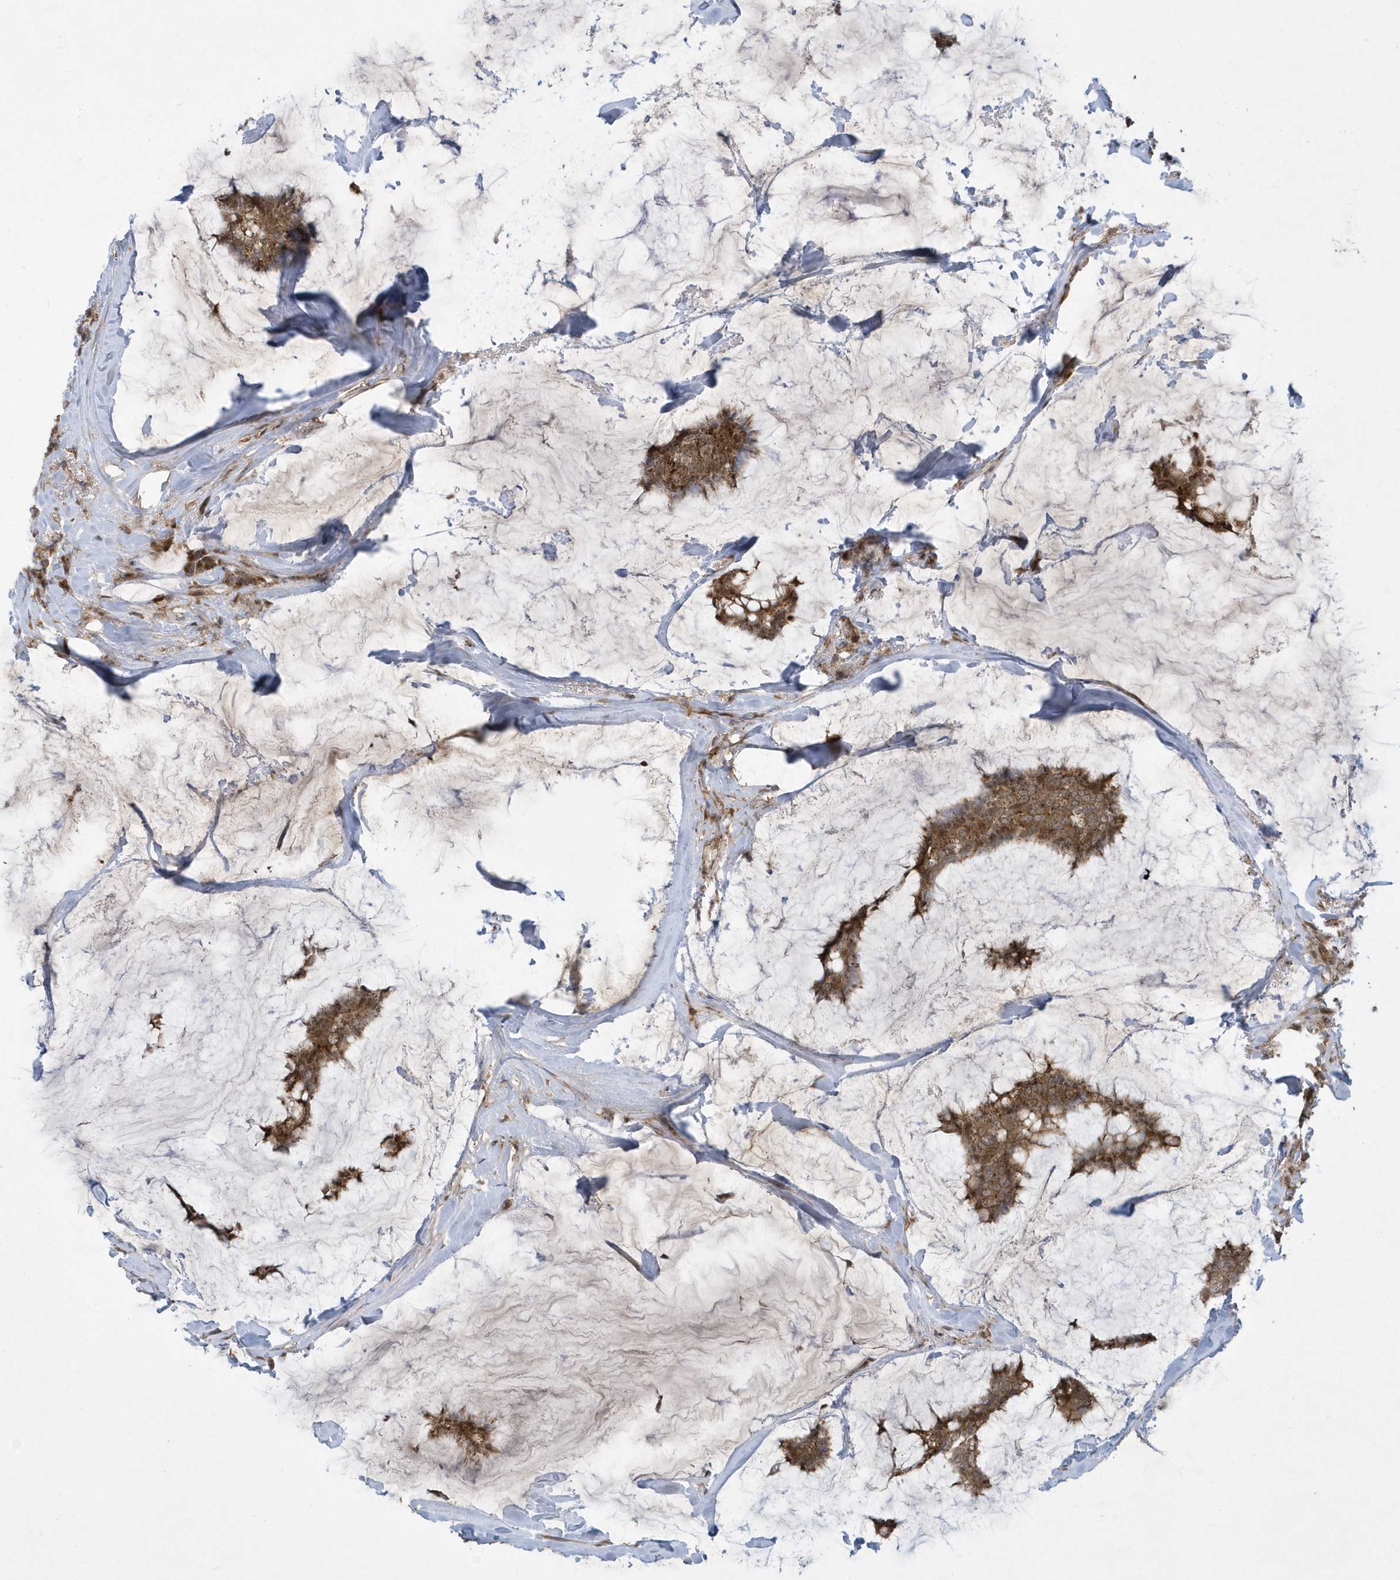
{"staining": {"intensity": "moderate", "quantity": ">75%", "location": "cytoplasmic/membranous"}, "tissue": "breast cancer", "cell_type": "Tumor cells", "image_type": "cancer", "snomed": [{"axis": "morphology", "description": "Duct carcinoma"}, {"axis": "topography", "description": "Breast"}], "caption": "This is an image of immunohistochemistry (IHC) staining of breast cancer (intraductal carcinoma), which shows moderate expression in the cytoplasmic/membranous of tumor cells.", "gene": "STAMBP", "patient": {"sex": "female", "age": 93}}